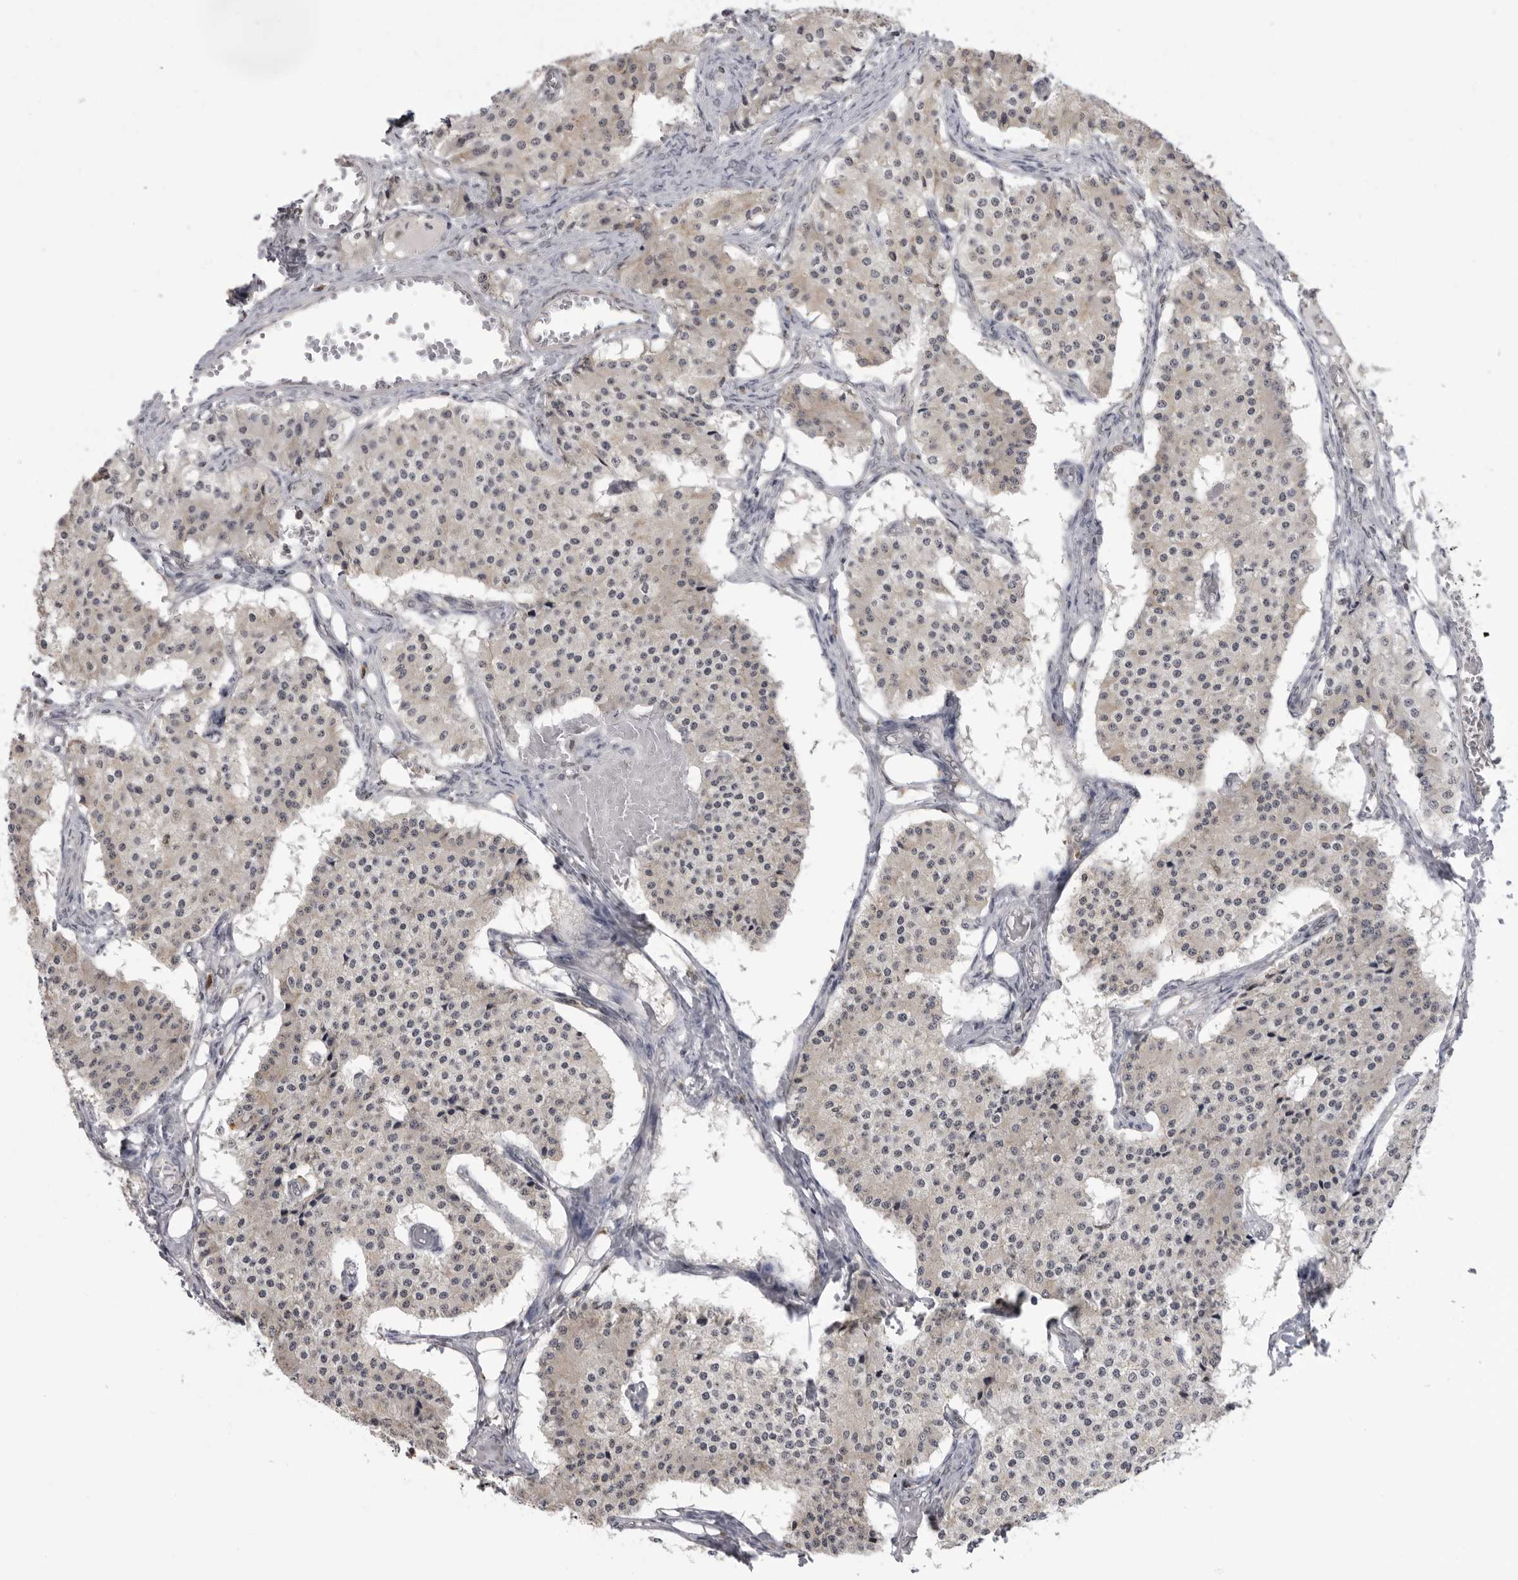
{"staining": {"intensity": "negative", "quantity": "none", "location": "none"}, "tissue": "carcinoid", "cell_type": "Tumor cells", "image_type": "cancer", "snomed": [{"axis": "morphology", "description": "Carcinoid, malignant, NOS"}, {"axis": "topography", "description": "Colon"}], "caption": "High power microscopy photomicrograph of an IHC micrograph of malignant carcinoid, revealing no significant staining in tumor cells. Nuclei are stained in blue.", "gene": "PDCL3", "patient": {"sex": "female", "age": 52}}